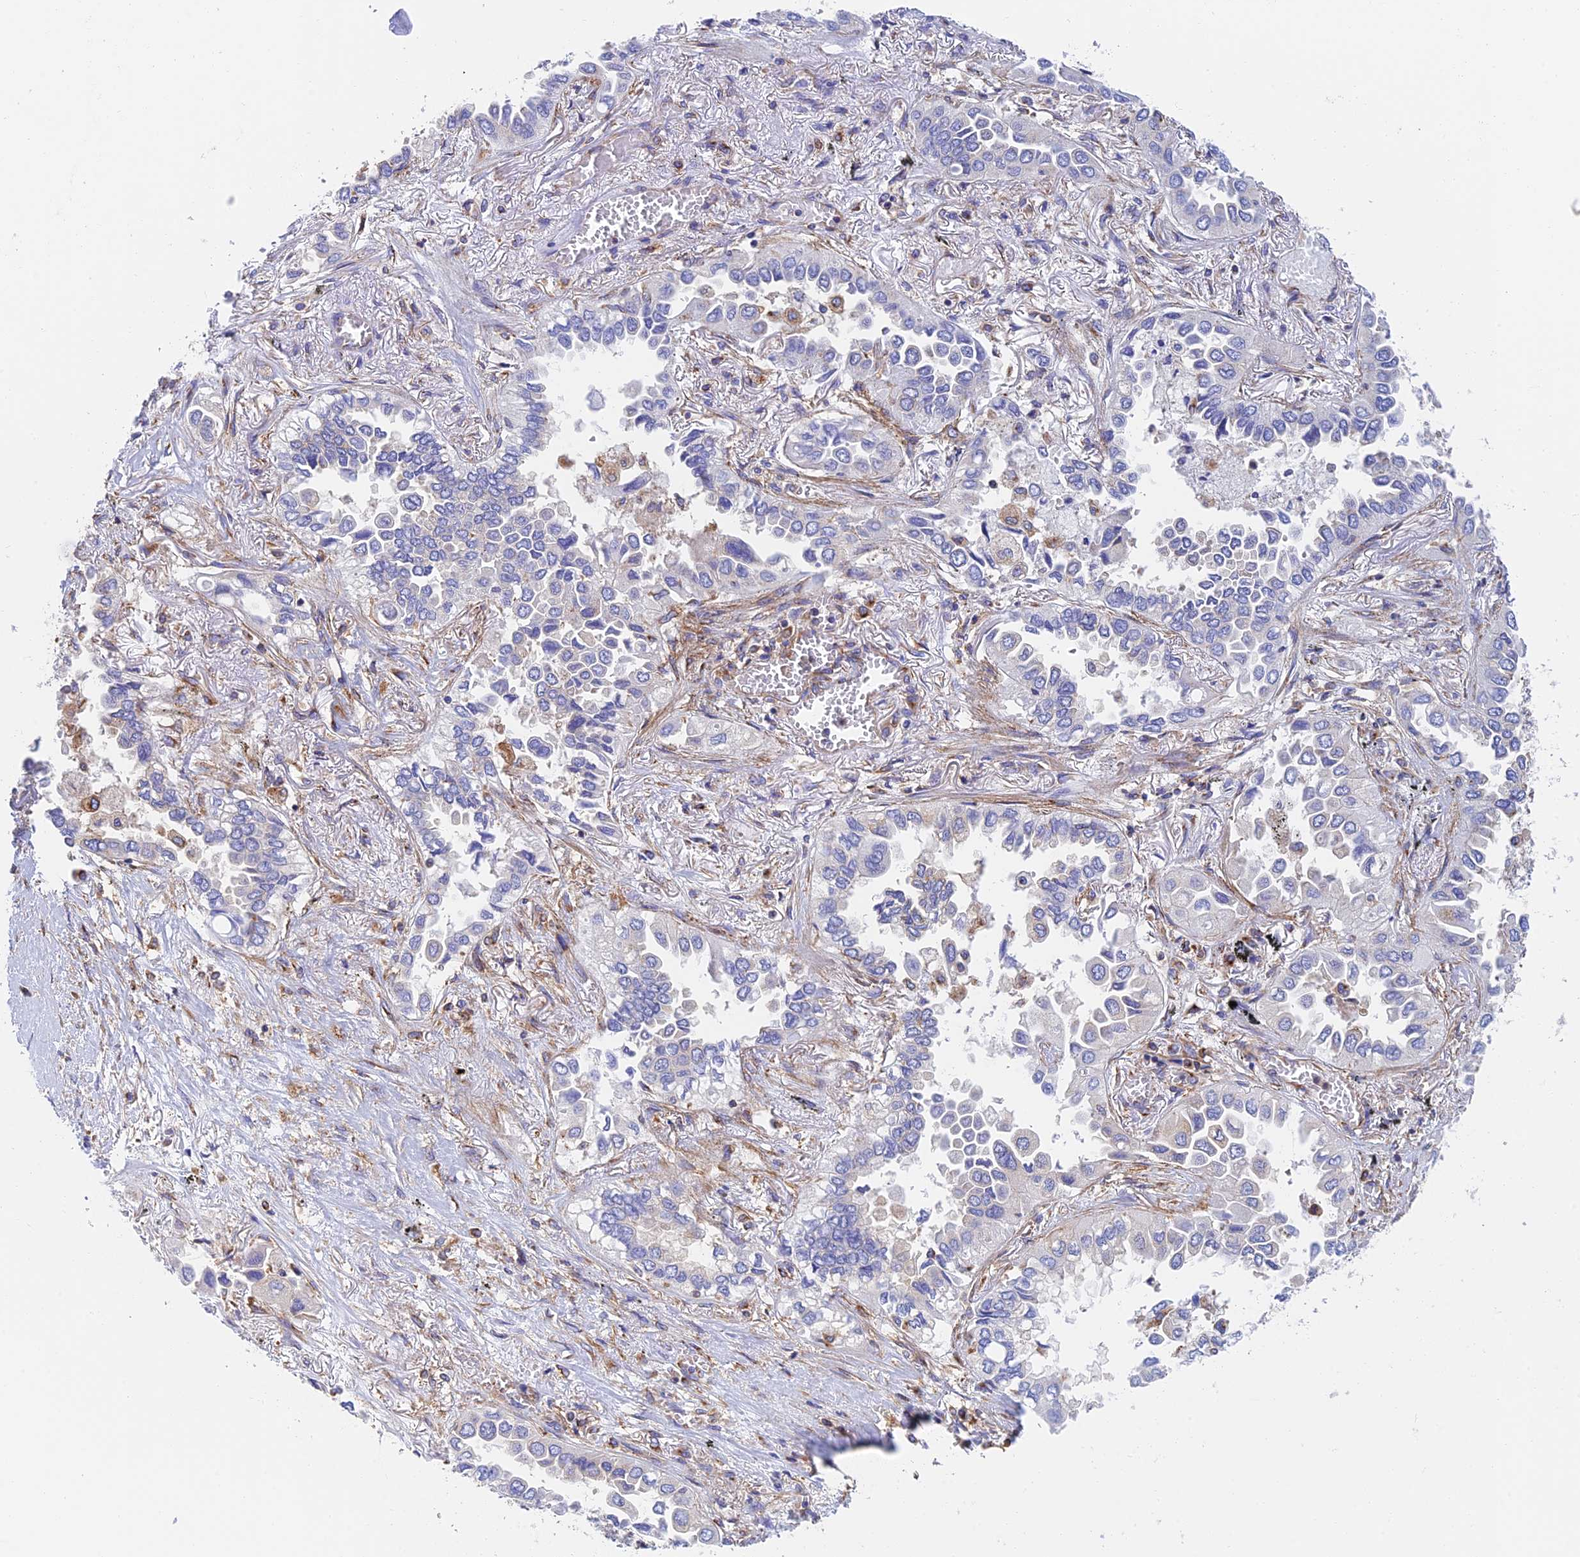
{"staining": {"intensity": "negative", "quantity": "none", "location": "none"}, "tissue": "lung cancer", "cell_type": "Tumor cells", "image_type": "cancer", "snomed": [{"axis": "morphology", "description": "Adenocarcinoma, NOS"}, {"axis": "topography", "description": "Lung"}], "caption": "Lung cancer (adenocarcinoma) stained for a protein using immunohistochemistry demonstrates no expression tumor cells.", "gene": "DCTN2", "patient": {"sex": "female", "age": 76}}